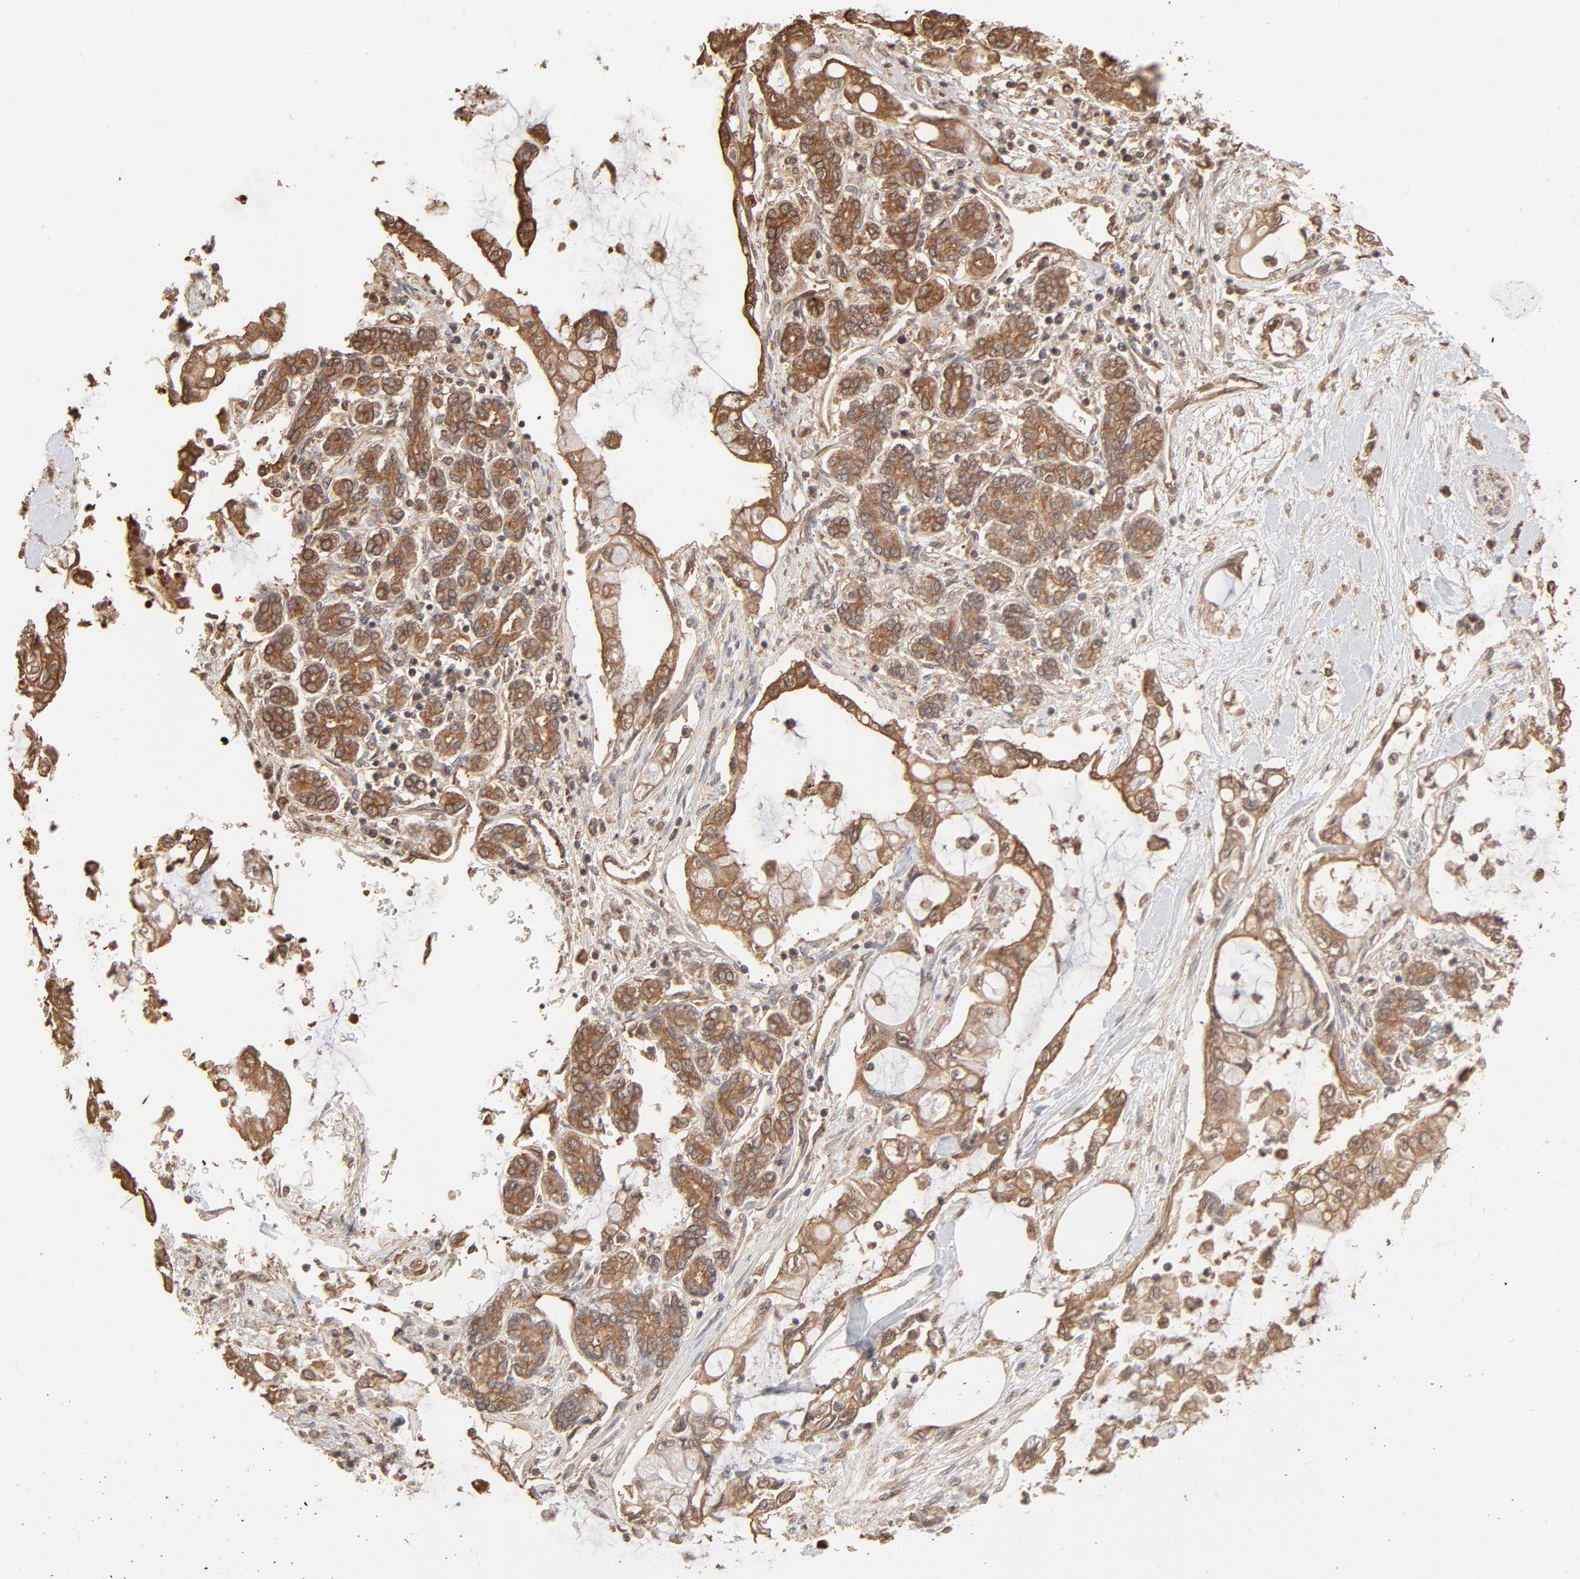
{"staining": {"intensity": "moderate", "quantity": ">75%", "location": "cytoplasmic/membranous"}, "tissue": "pancreatic cancer", "cell_type": "Tumor cells", "image_type": "cancer", "snomed": [{"axis": "morphology", "description": "Adenocarcinoma, NOS"}, {"axis": "topography", "description": "Pancreas"}], "caption": "A brown stain labels moderate cytoplasmic/membranous staining of a protein in adenocarcinoma (pancreatic) tumor cells.", "gene": "PPP2CA", "patient": {"sex": "female", "age": 70}}